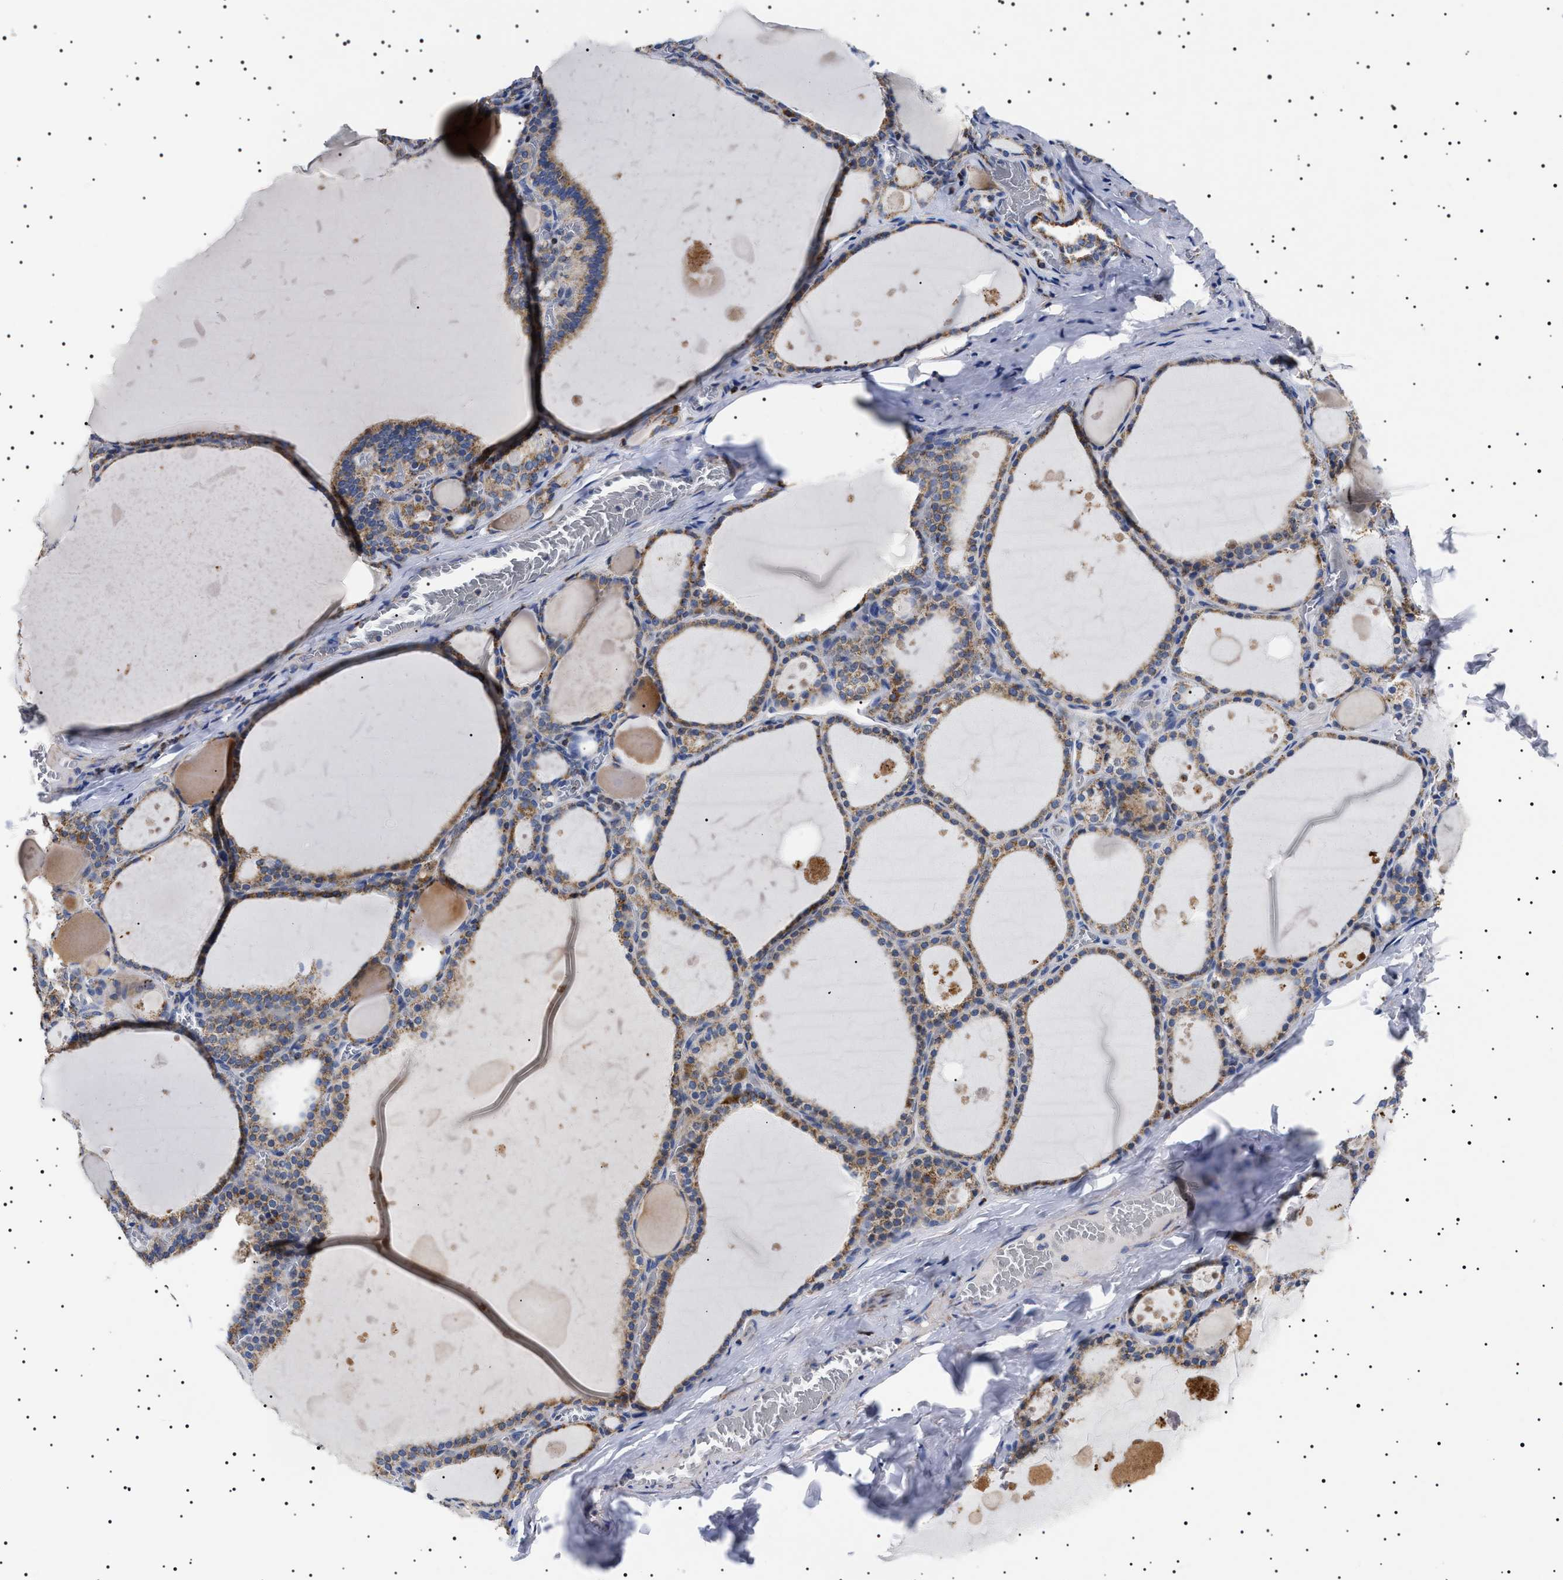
{"staining": {"intensity": "moderate", "quantity": ">75%", "location": "cytoplasmic/membranous"}, "tissue": "thyroid gland", "cell_type": "Glandular cells", "image_type": "normal", "snomed": [{"axis": "morphology", "description": "Normal tissue, NOS"}, {"axis": "topography", "description": "Thyroid gland"}], "caption": "This micrograph exhibits immunohistochemistry (IHC) staining of benign thyroid gland, with medium moderate cytoplasmic/membranous expression in approximately >75% of glandular cells.", "gene": "CHRDL2", "patient": {"sex": "male", "age": 56}}